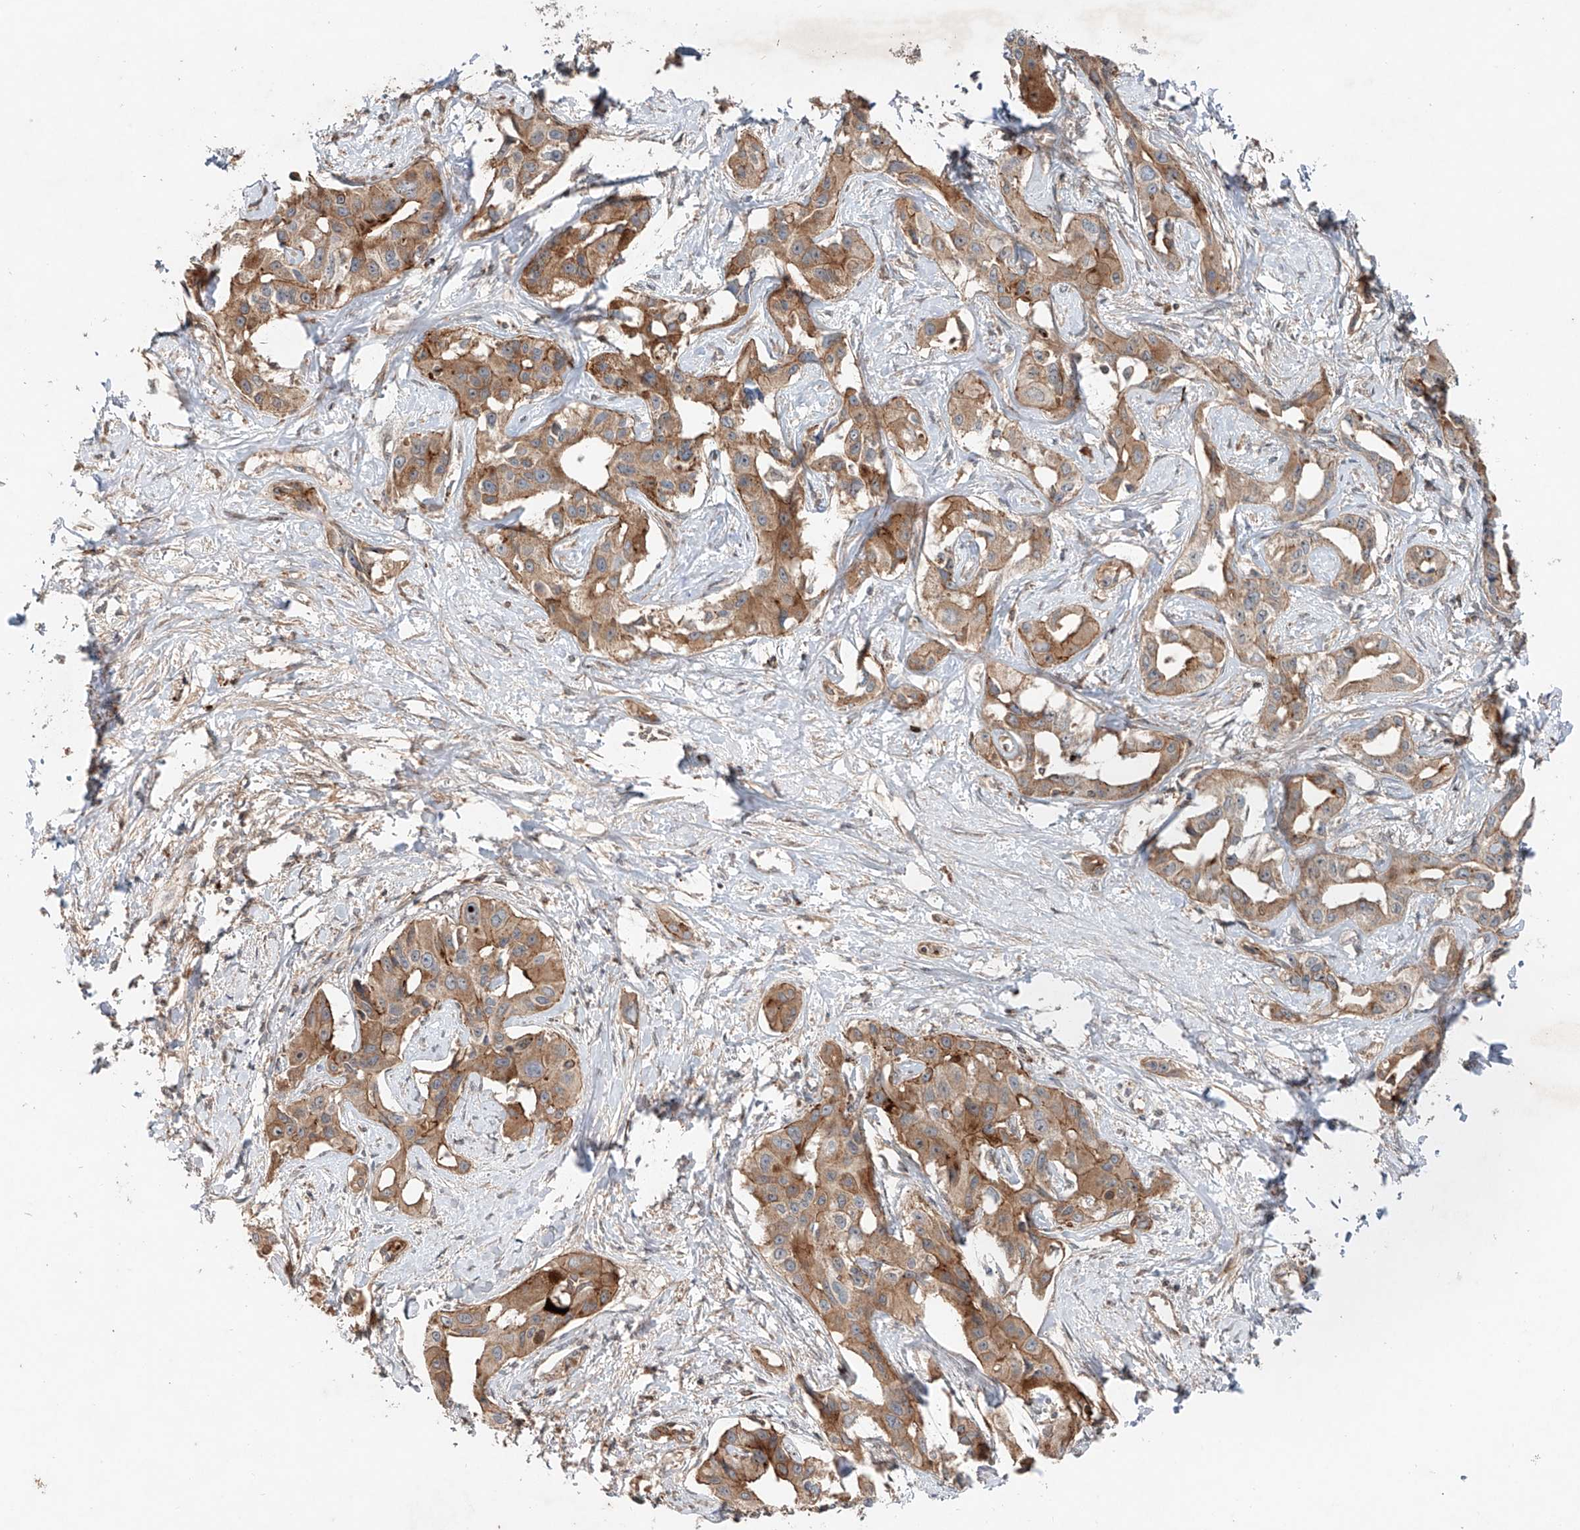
{"staining": {"intensity": "moderate", "quantity": ">75%", "location": "cytoplasmic/membranous"}, "tissue": "liver cancer", "cell_type": "Tumor cells", "image_type": "cancer", "snomed": [{"axis": "morphology", "description": "Cholangiocarcinoma"}, {"axis": "topography", "description": "Liver"}], "caption": "This photomicrograph displays immunohistochemistry (IHC) staining of human liver cancer (cholangiocarcinoma), with medium moderate cytoplasmic/membranous expression in approximately >75% of tumor cells.", "gene": "IER5", "patient": {"sex": "male", "age": 59}}